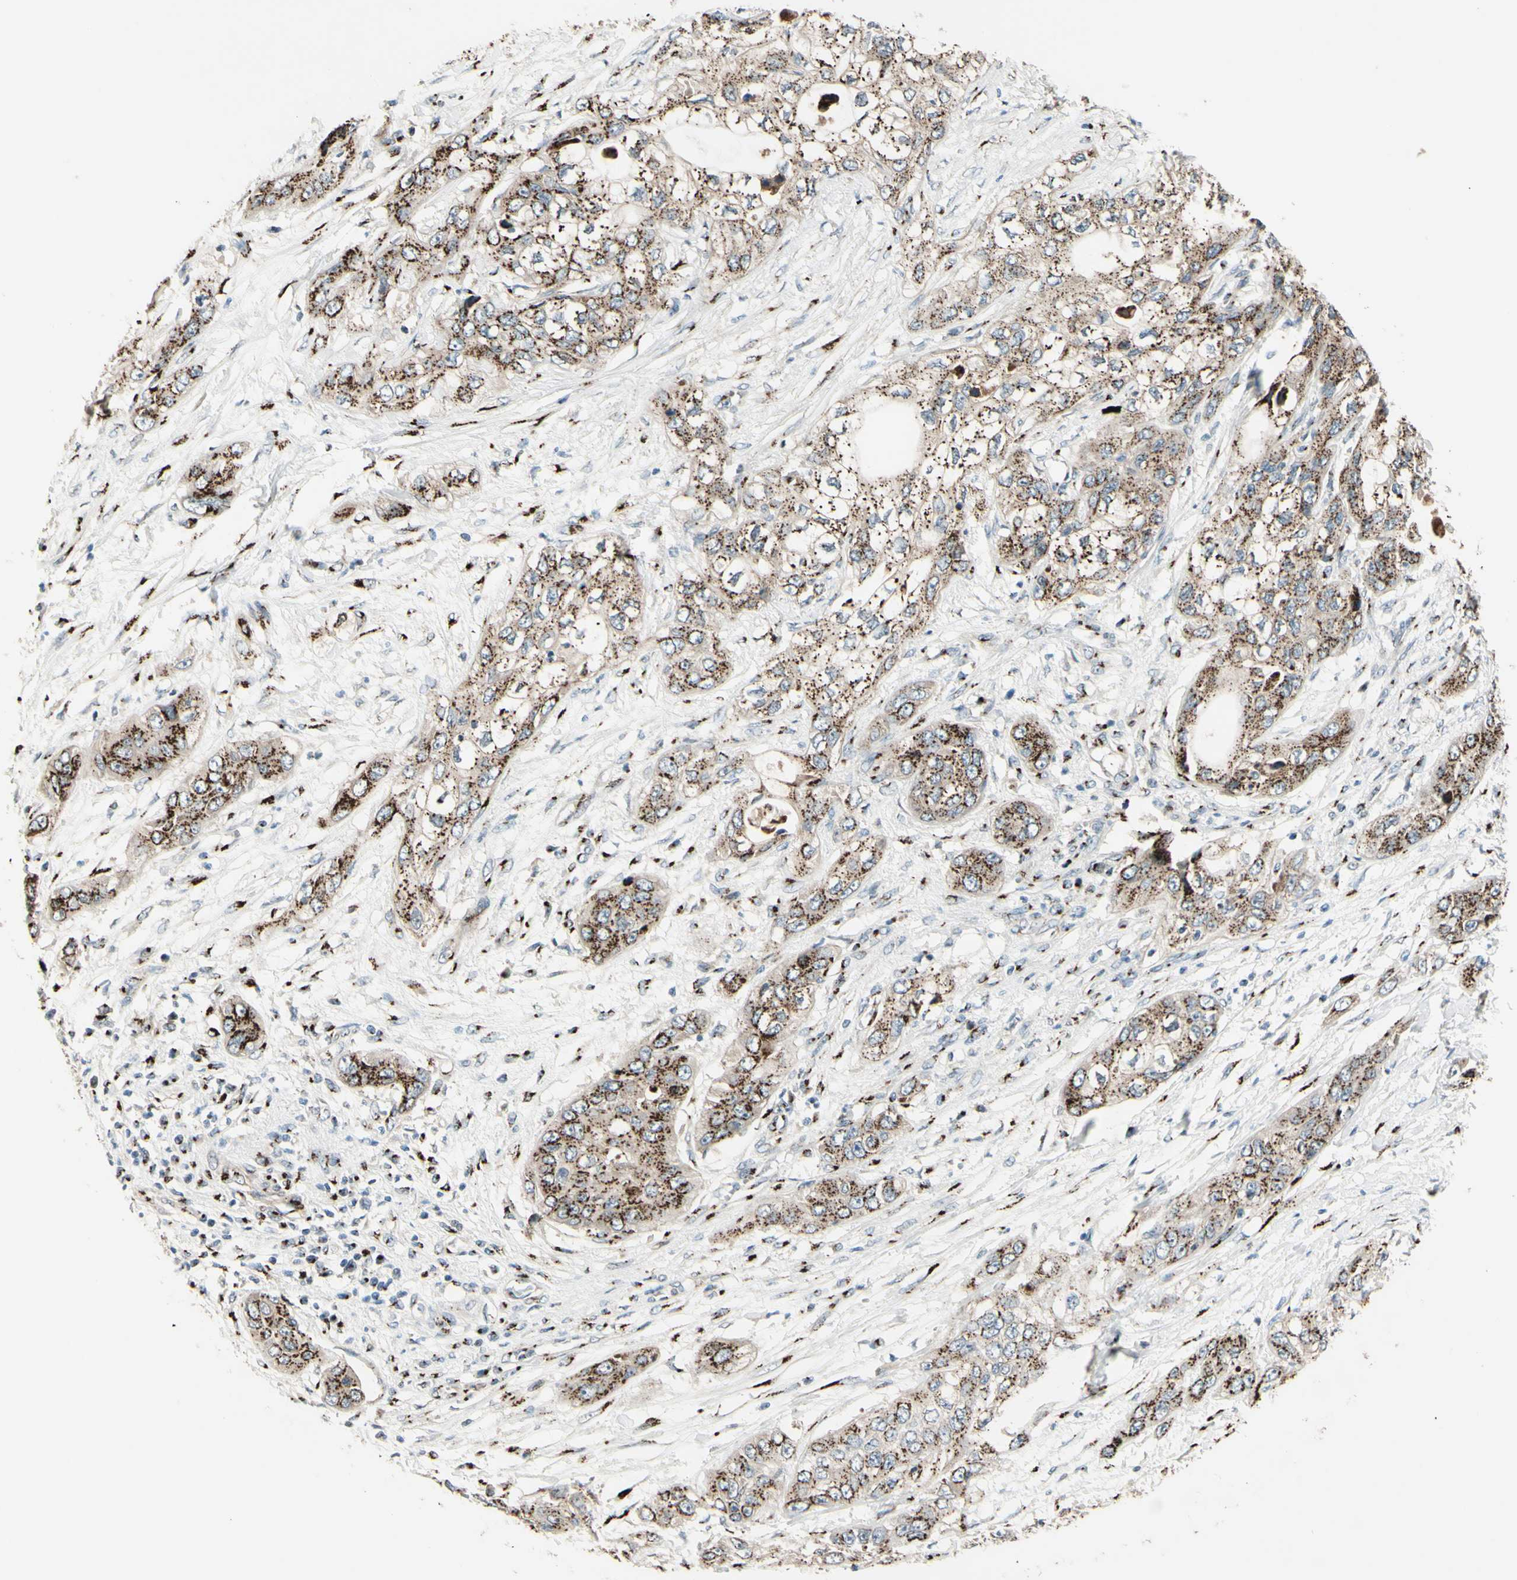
{"staining": {"intensity": "moderate", "quantity": ">75%", "location": "cytoplasmic/membranous"}, "tissue": "pancreatic cancer", "cell_type": "Tumor cells", "image_type": "cancer", "snomed": [{"axis": "morphology", "description": "Adenocarcinoma, NOS"}, {"axis": "topography", "description": "Pancreas"}], "caption": "Protein analysis of adenocarcinoma (pancreatic) tissue exhibits moderate cytoplasmic/membranous expression in approximately >75% of tumor cells.", "gene": "BPNT2", "patient": {"sex": "female", "age": 70}}